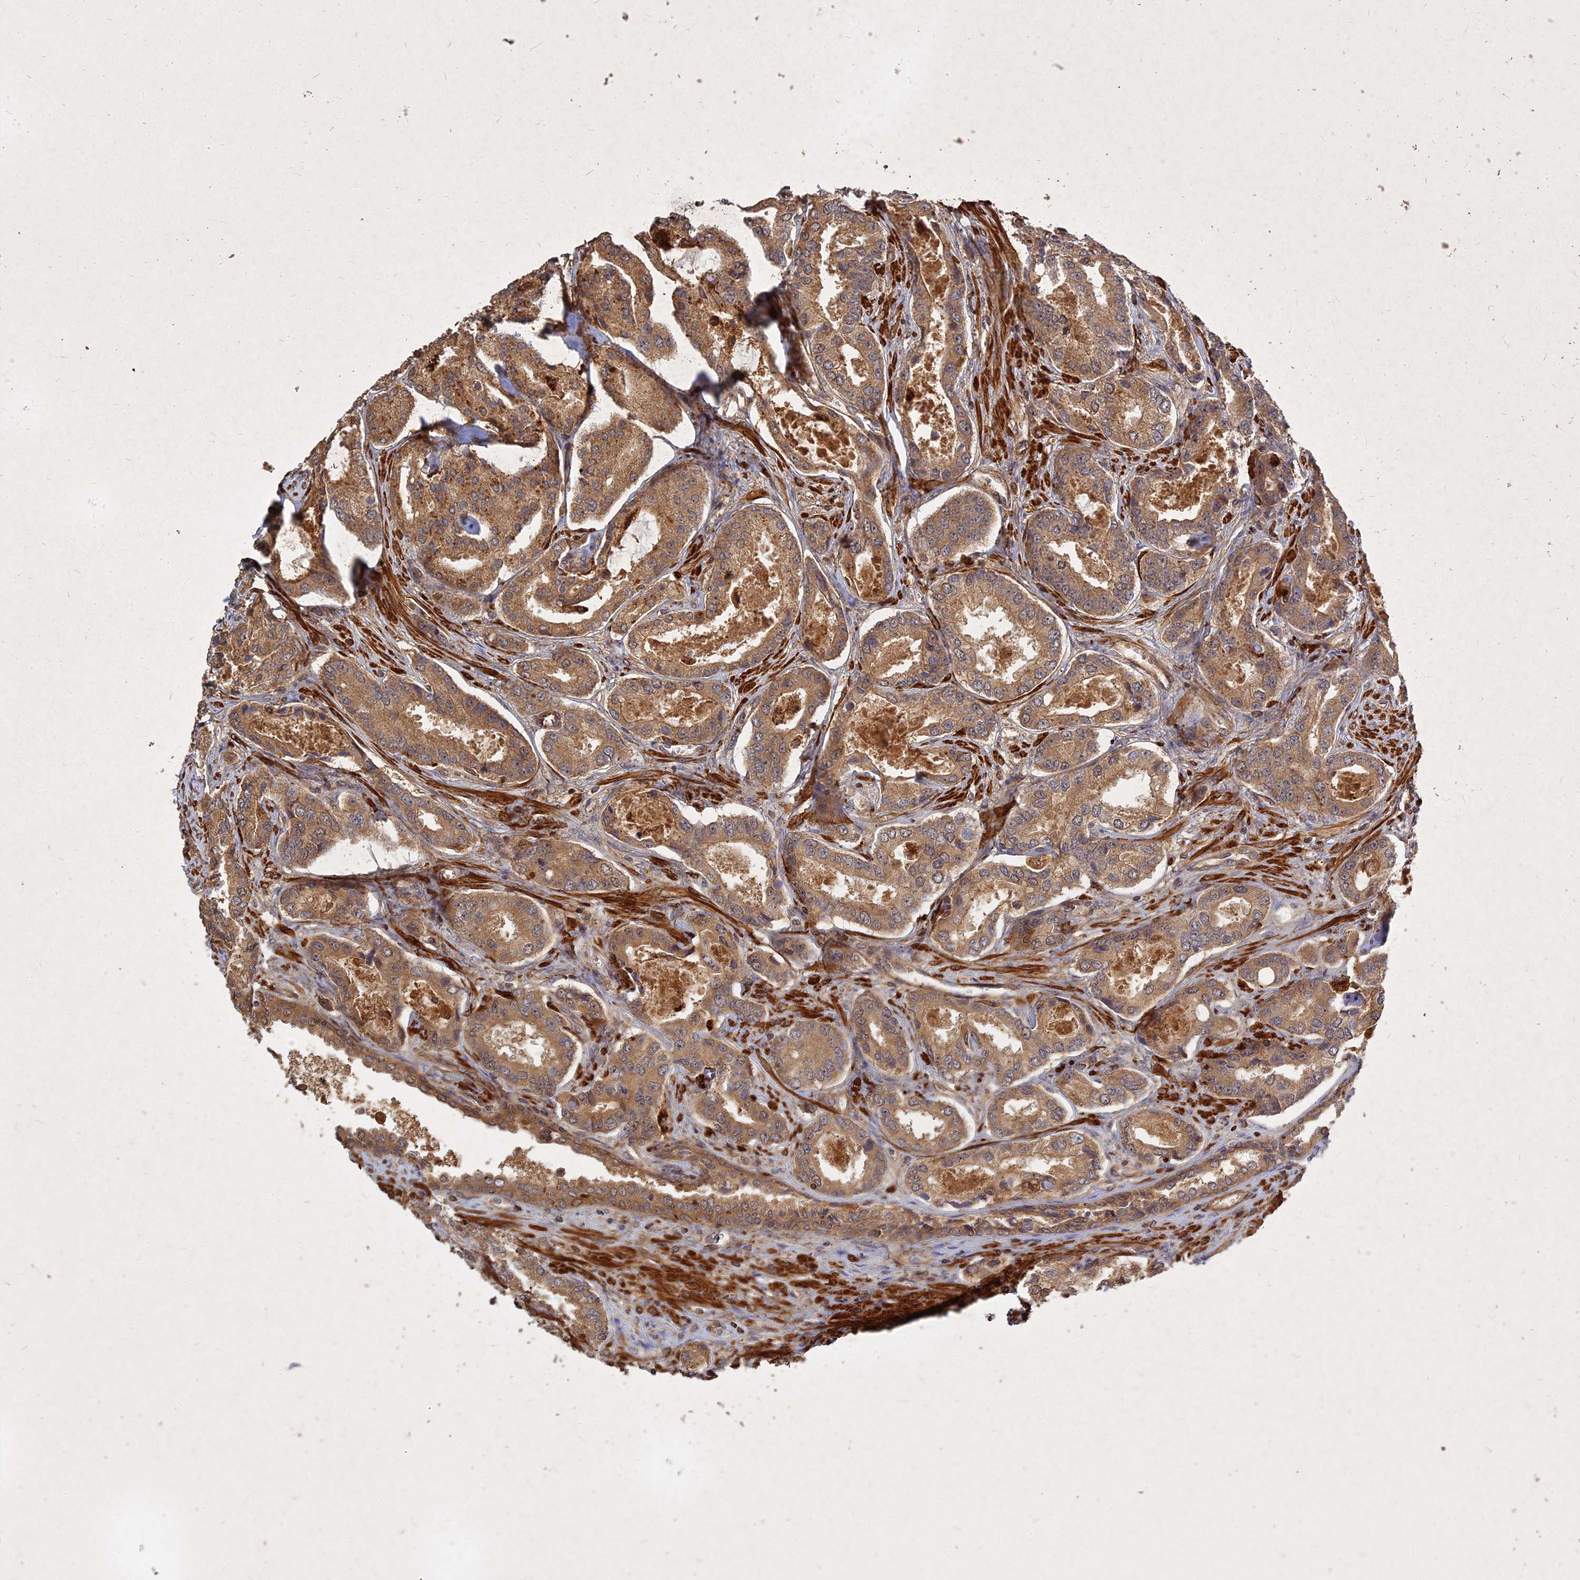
{"staining": {"intensity": "moderate", "quantity": ">75%", "location": "cytoplasmic/membranous"}, "tissue": "prostate cancer", "cell_type": "Tumor cells", "image_type": "cancer", "snomed": [{"axis": "morphology", "description": "Adenocarcinoma, Low grade"}, {"axis": "topography", "description": "Prostate"}], "caption": "Brown immunohistochemical staining in prostate cancer (low-grade adenocarcinoma) exhibits moderate cytoplasmic/membranous positivity in approximately >75% of tumor cells.", "gene": "UBE2W", "patient": {"sex": "male", "age": 68}}